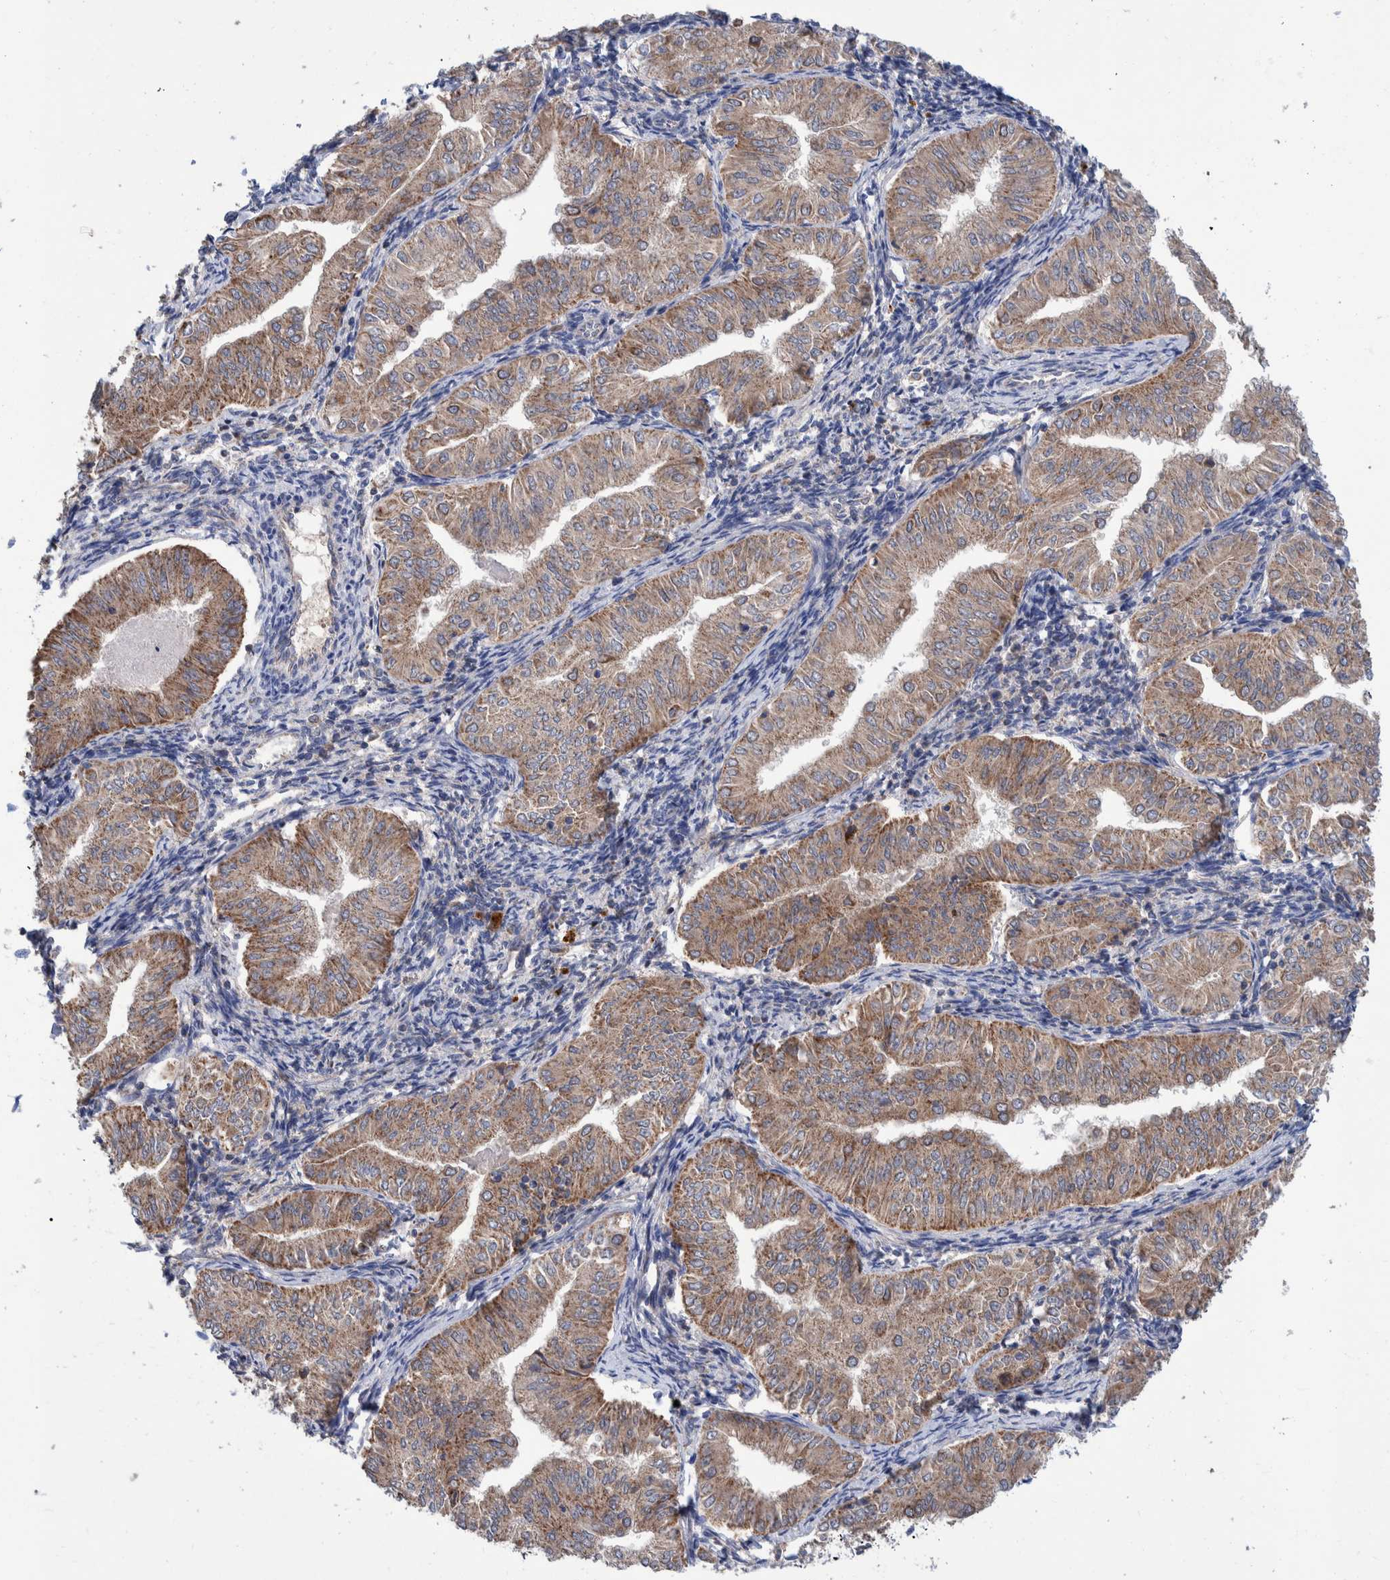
{"staining": {"intensity": "moderate", "quantity": ">75%", "location": "cytoplasmic/membranous"}, "tissue": "endometrial cancer", "cell_type": "Tumor cells", "image_type": "cancer", "snomed": [{"axis": "morphology", "description": "Normal tissue, NOS"}, {"axis": "morphology", "description": "Adenocarcinoma, NOS"}, {"axis": "topography", "description": "Endometrium"}], "caption": "Endometrial adenocarcinoma tissue displays moderate cytoplasmic/membranous expression in about >75% of tumor cells", "gene": "DECR1", "patient": {"sex": "female", "age": 53}}